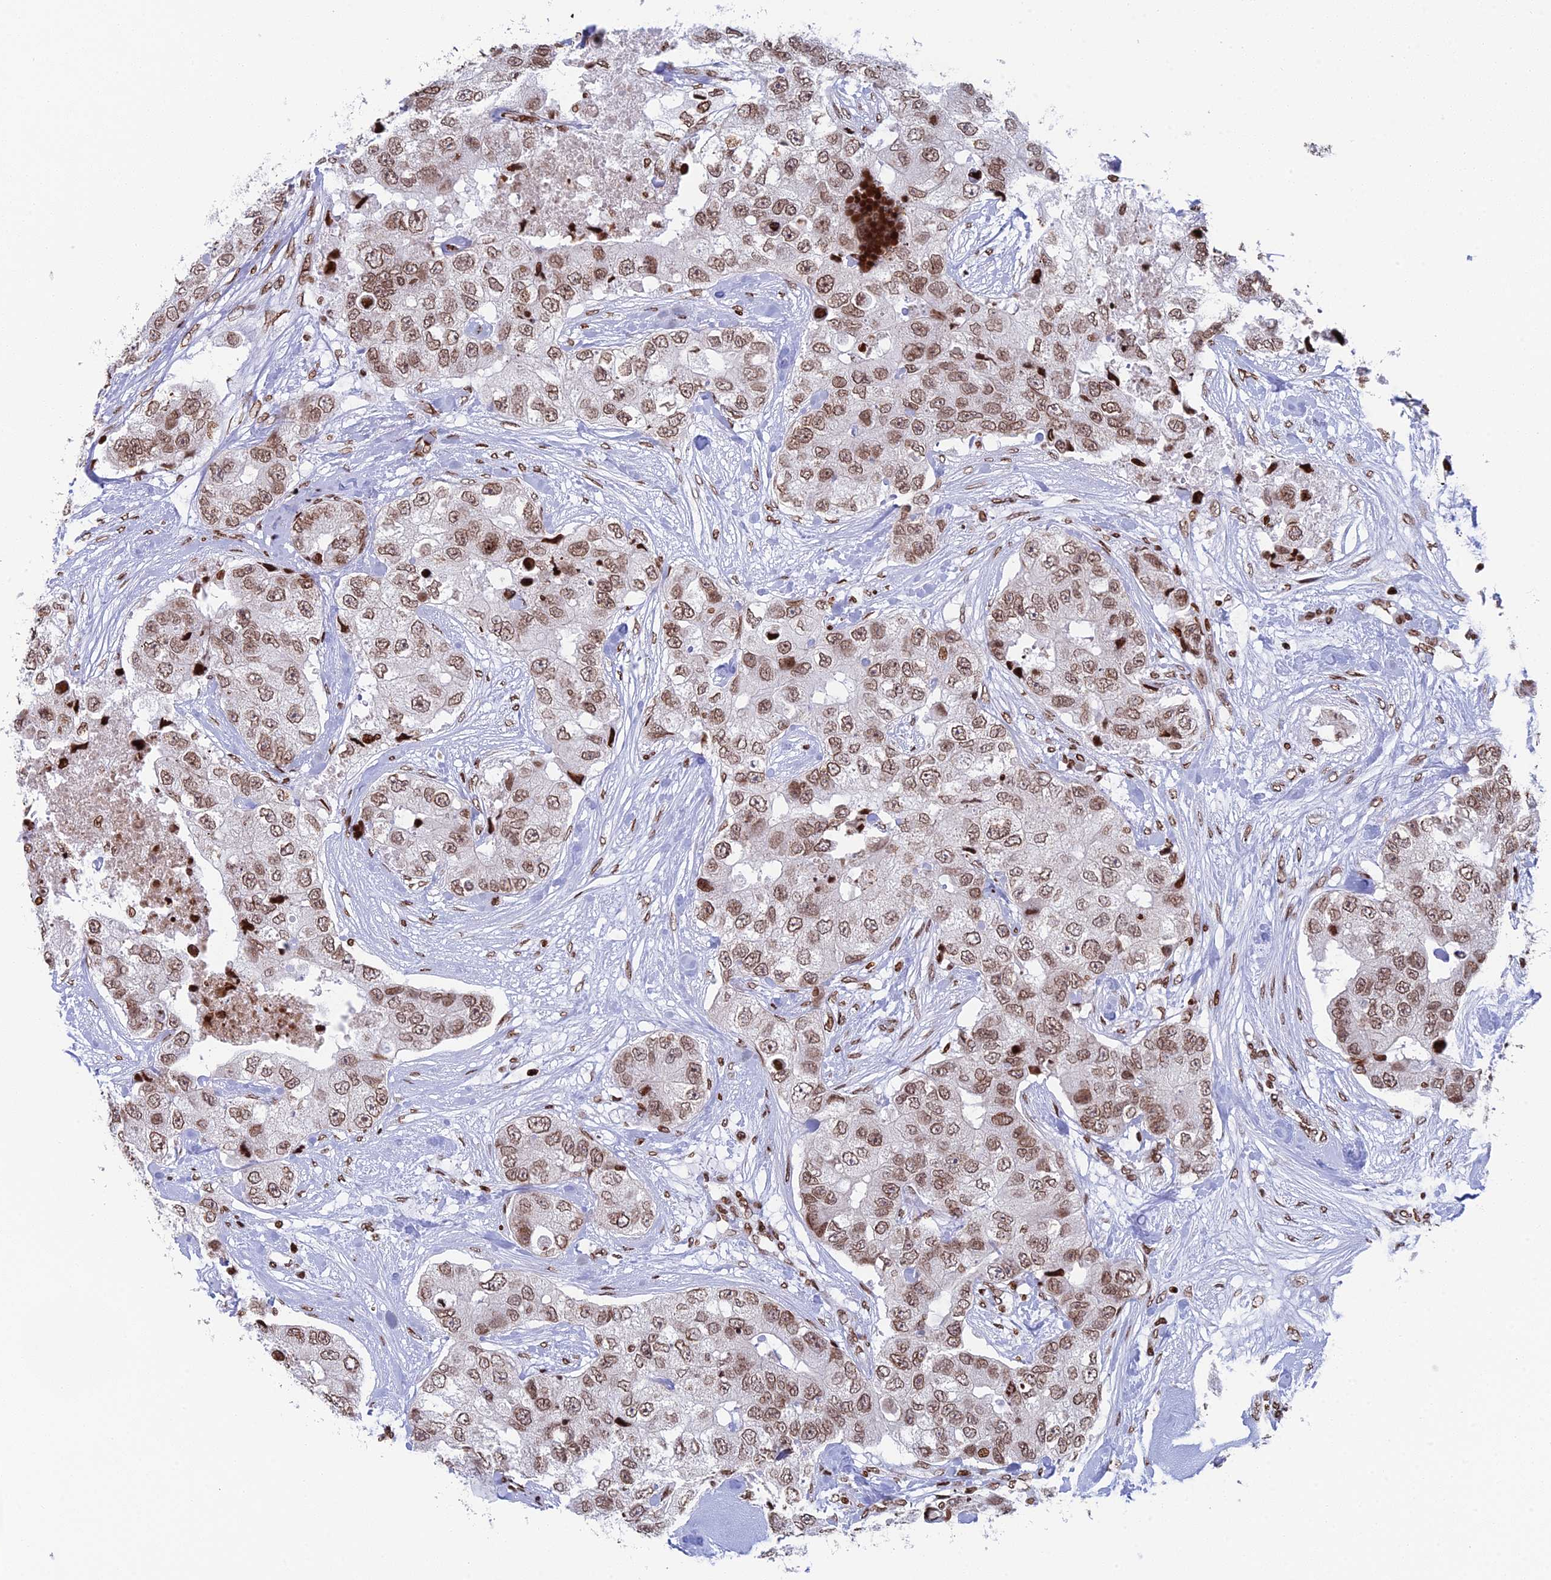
{"staining": {"intensity": "moderate", "quantity": ">75%", "location": "cytoplasmic/membranous,nuclear"}, "tissue": "breast cancer", "cell_type": "Tumor cells", "image_type": "cancer", "snomed": [{"axis": "morphology", "description": "Duct carcinoma"}, {"axis": "topography", "description": "Breast"}], "caption": "Immunohistochemistry (IHC) (DAB) staining of breast infiltrating ductal carcinoma exhibits moderate cytoplasmic/membranous and nuclear protein positivity in about >75% of tumor cells.", "gene": "RPAP1", "patient": {"sex": "female", "age": 62}}